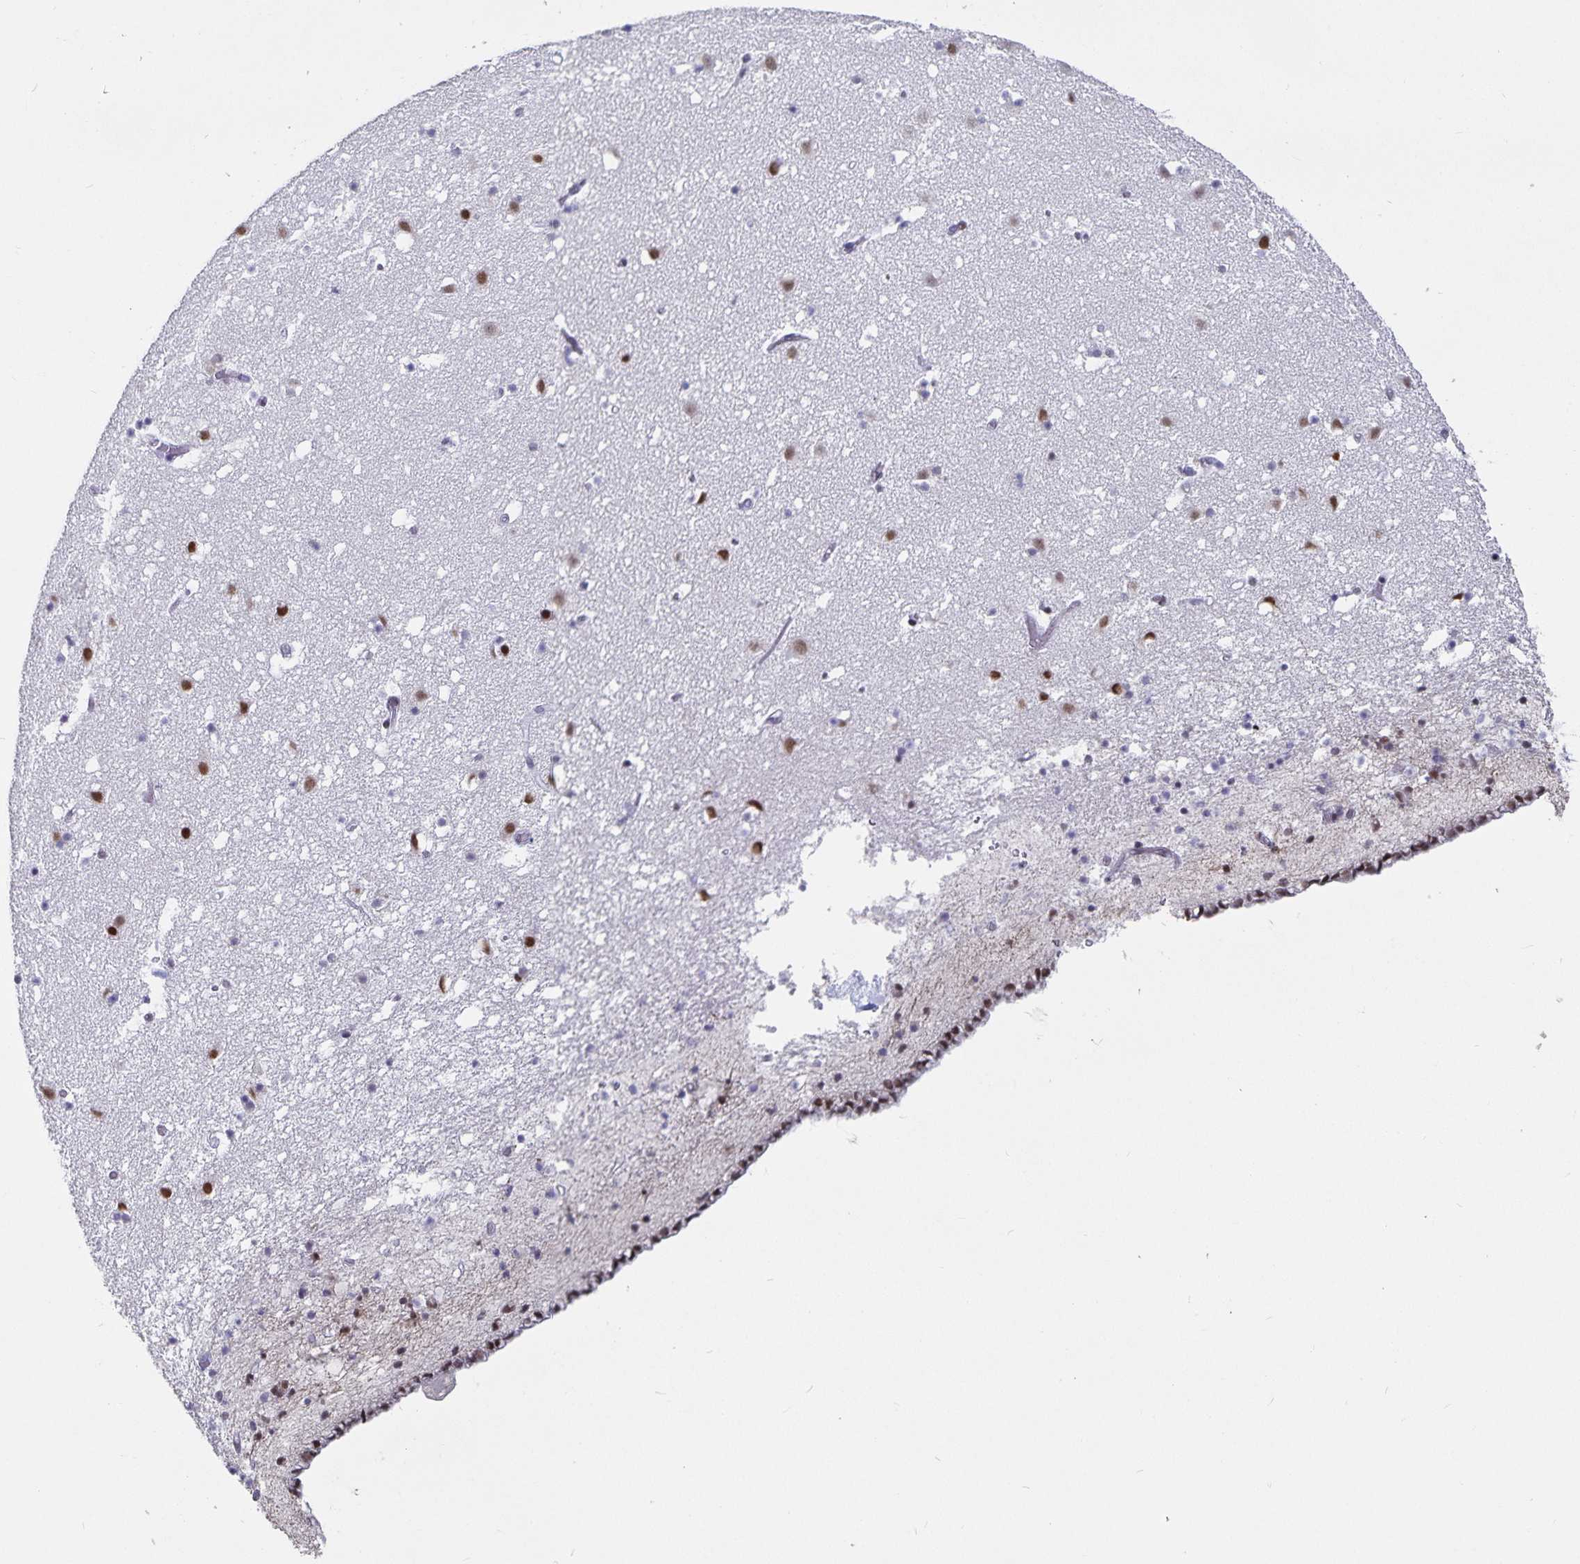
{"staining": {"intensity": "strong", "quantity": "<25%", "location": "nuclear"}, "tissue": "caudate", "cell_type": "Glial cells", "image_type": "normal", "snomed": [{"axis": "morphology", "description": "Normal tissue, NOS"}, {"axis": "topography", "description": "Lateral ventricle wall"}], "caption": "Immunohistochemistry image of normal caudate: human caudate stained using IHC shows medium levels of strong protein expression localized specifically in the nuclear of glial cells, appearing as a nuclear brown color.", "gene": "PBX2", "patient": {"sex": "female", "age": 42}}